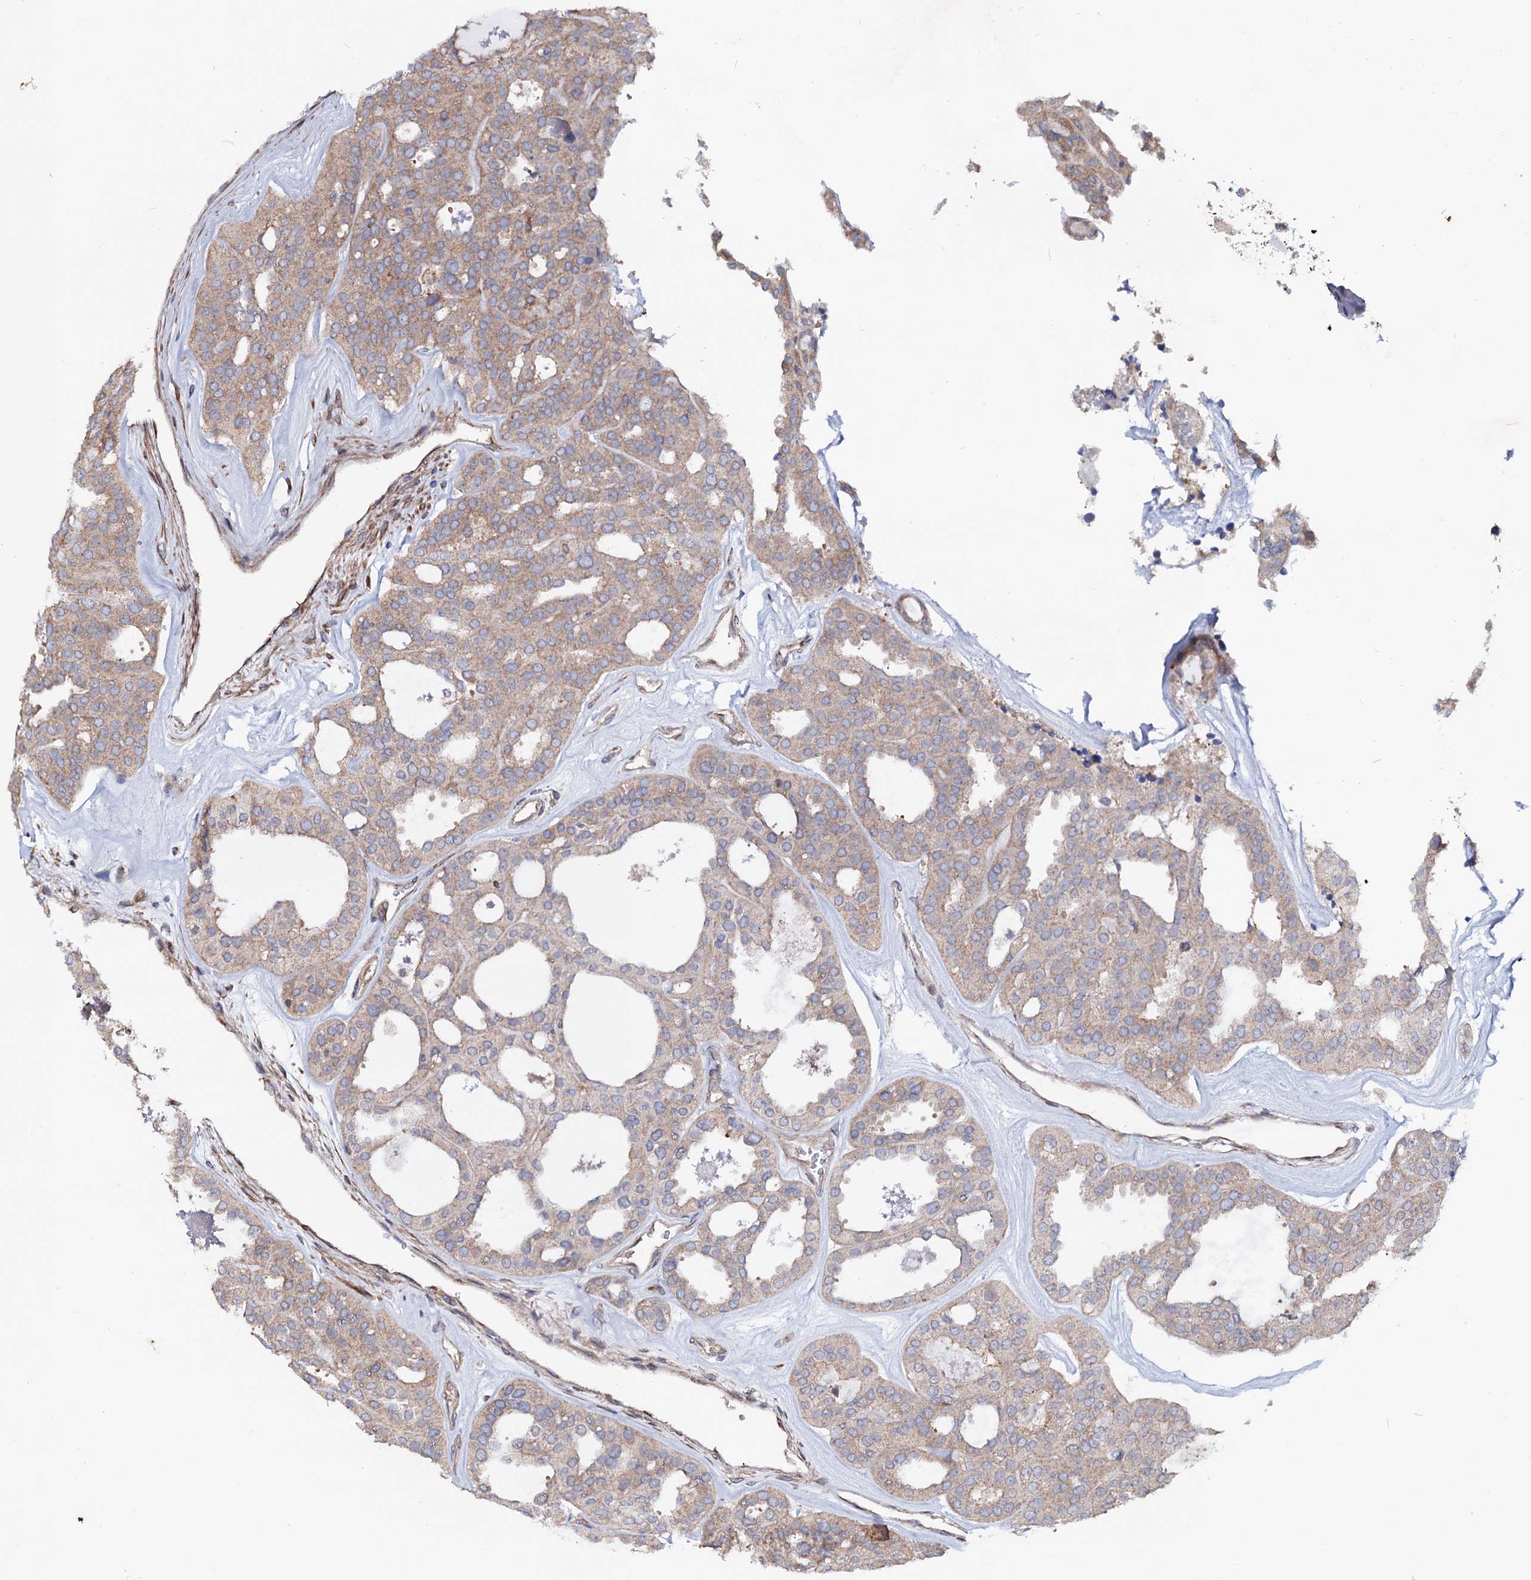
{"staining": {"intensity": "weak", "quantity": ">75%", "location": "cytoplasmic/membranous"}, "tissue": "thyroid cancer", "cell_type": "Tumor cells", "image_type": "cancer", "snomed": [{"axis": "morphology", "description": "Follicular adenoma carcinoma, NOS"}, {"axis": "topography", "description": "Thyroid gland"}], "caption": "Protein expression analysis of thyroid cancer (follicular adenoma carcinoma) displays weak cytoplasmic/membranous positivity in approximately >75% of tumor cells. The staining is performed using DAB (3,3'-diaminobenzidine) brown chromogen to label protein expression. The nuclei are counter-stained blue using hematoxylin.", "gene": "DYDC1", "patient": {"sex": "male", "age": 75}}